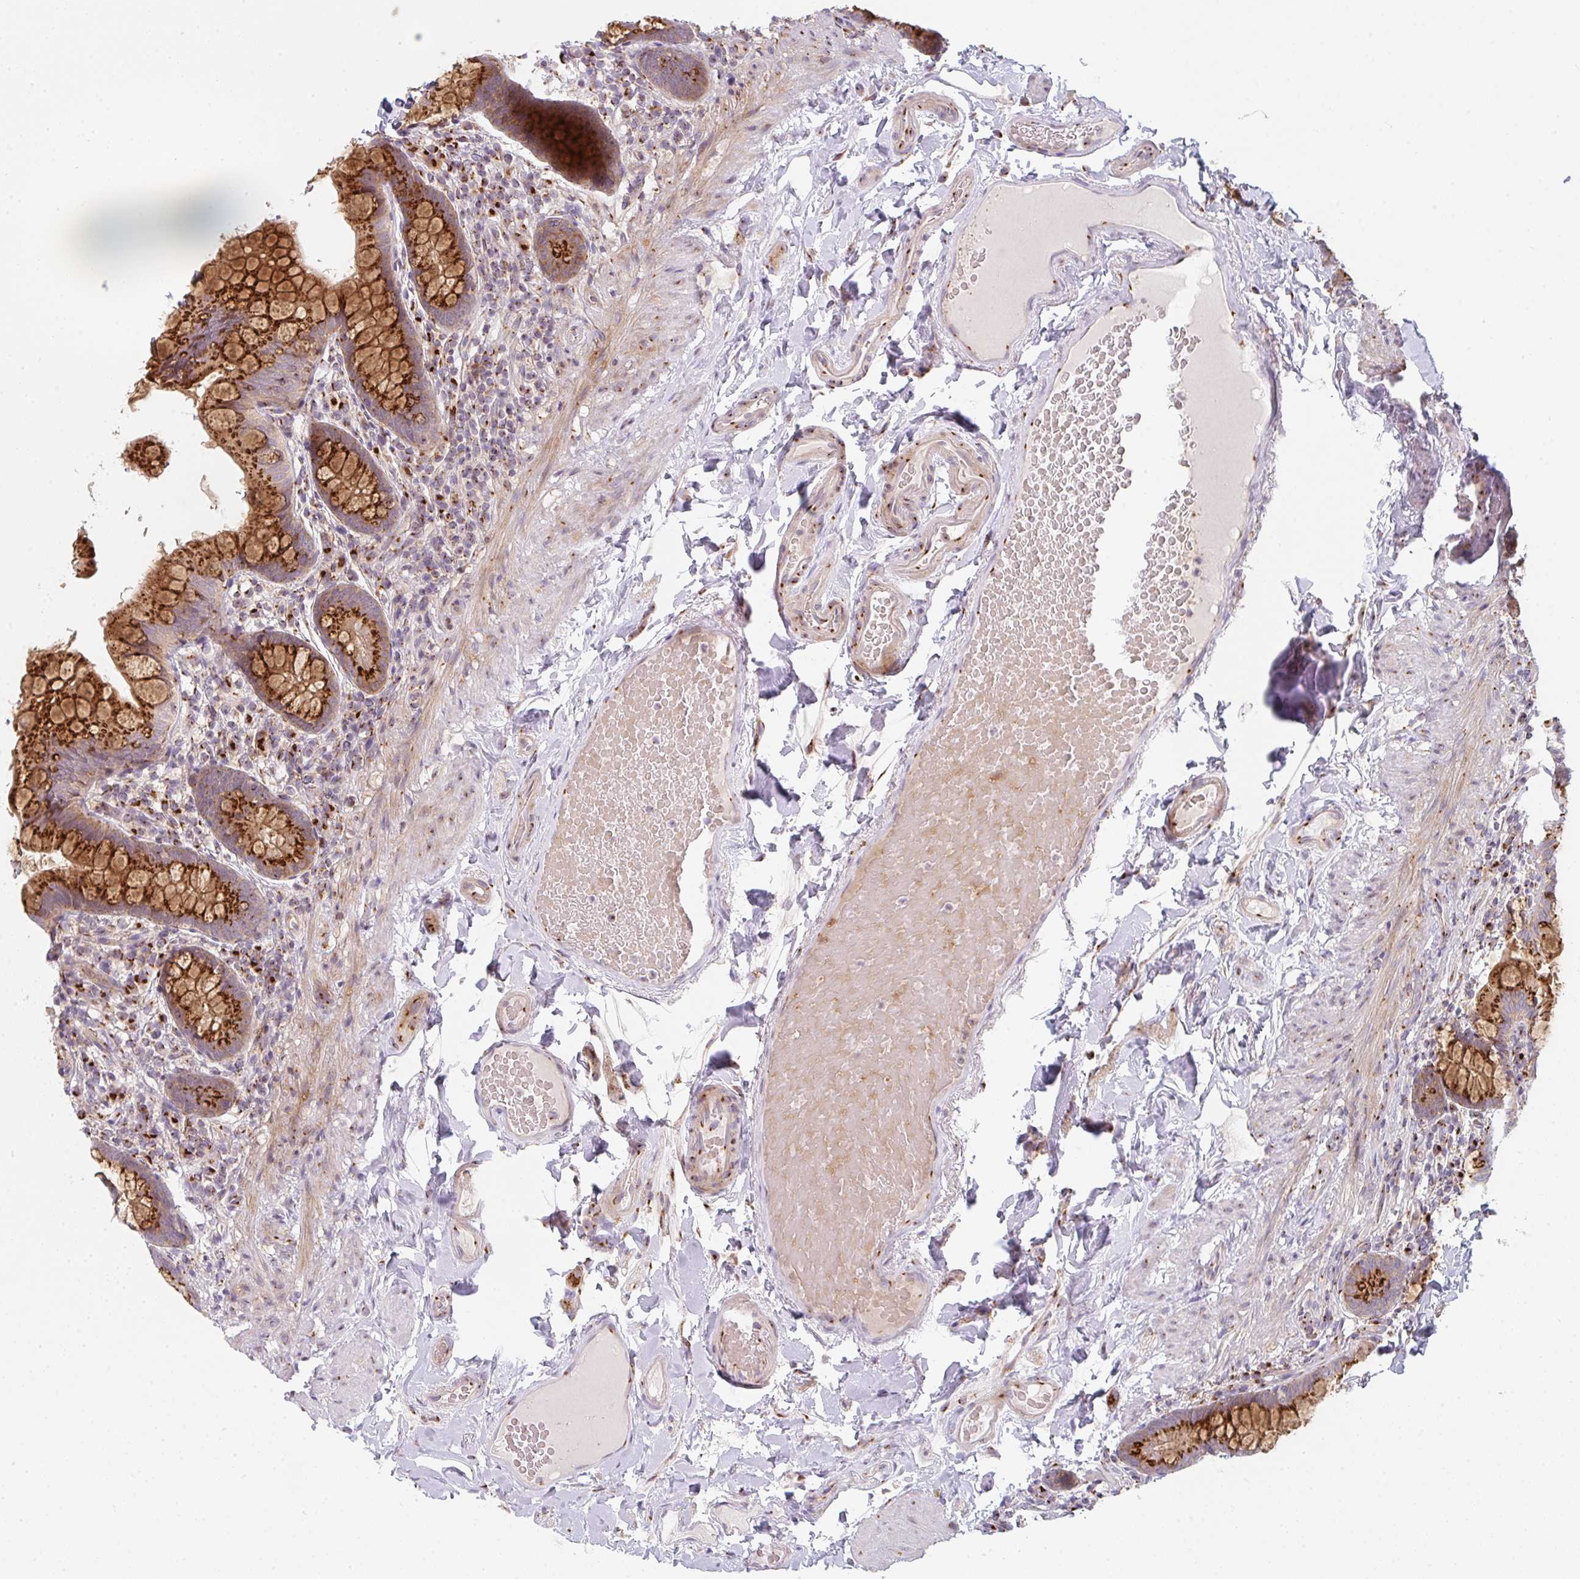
{"staining": {"intensity": "strong", "quantity": ">75%", "location": "cytoplasmic/membranous"}, "tissue": "small intestine", "cell_type": "Glandular cells", "image_type": "normal", "snomed": [{"axis": "morphology", "description": "Normal tissue, NOS"}, {"axis": "topography", "description": "Small intestine"}], "caption": "Normal small intestine was stained to show a protein in brown. There is high levels of strong cytoplasmic/membranous expression in about >75% of glandular cells. (Stains: DAB (3,3'-diaminobenzidine) in brown, nuclei in blue, Microscopy: brightfield microscopy at high magnification).", "gene": "GVQW3", "patient": {"sex": "male", "age": 70}}